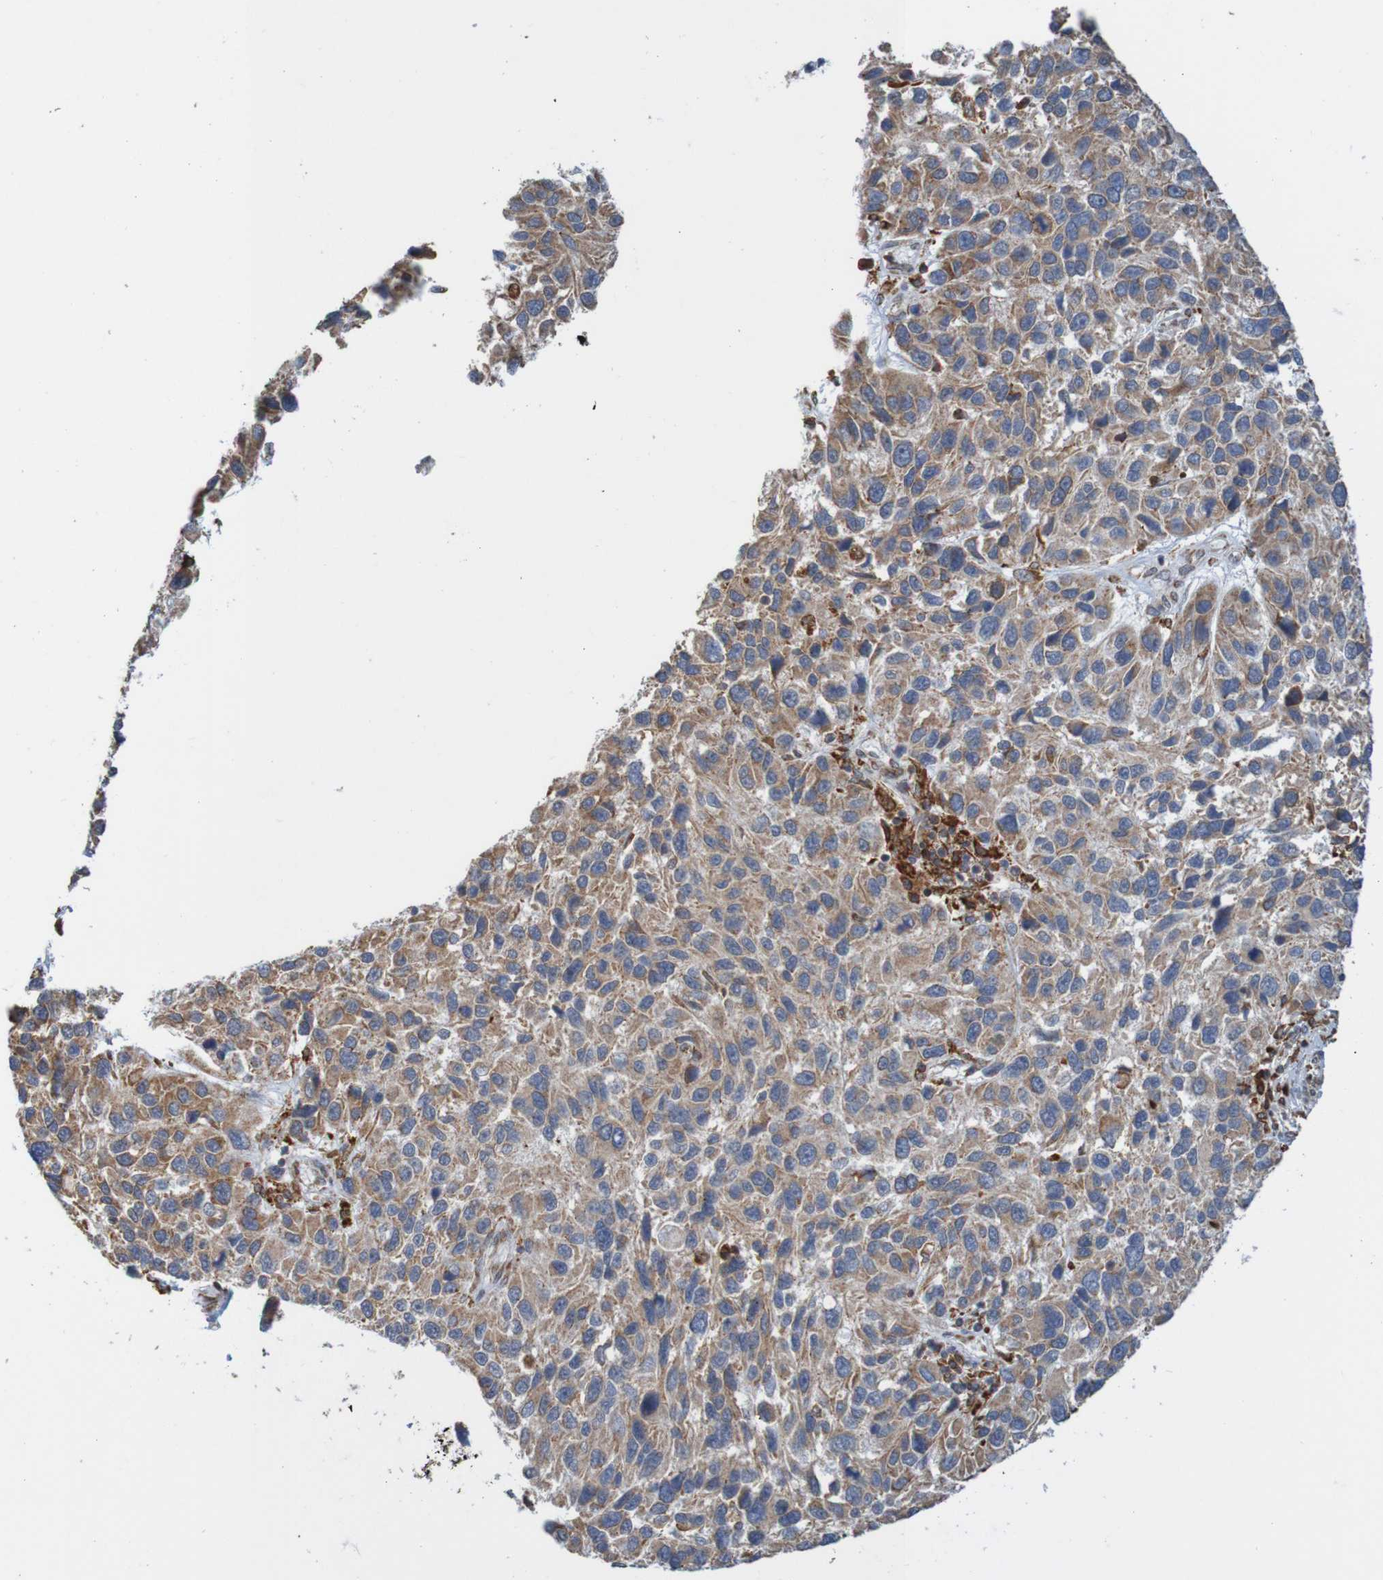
{"staining": {"intensity": "weak", "quantity": ">75%", "location": "cytoplasmic/membranous"}, "tissue": "melanoma", "cell_type": "Tumor cells", "image_type": "cancer", "snomed": [{"axis": "morphology", "description": "Malignant melanoma, NOS"}, {"axis": "topography", "description": "Skin"}], "caption": "A brown stain highlights weak cytoplasmic/membranous positivity of a protein in malignant melanoma tumor cells.", "gene": "PDIA3", "patient": {"sex": "male", "age": 53}}